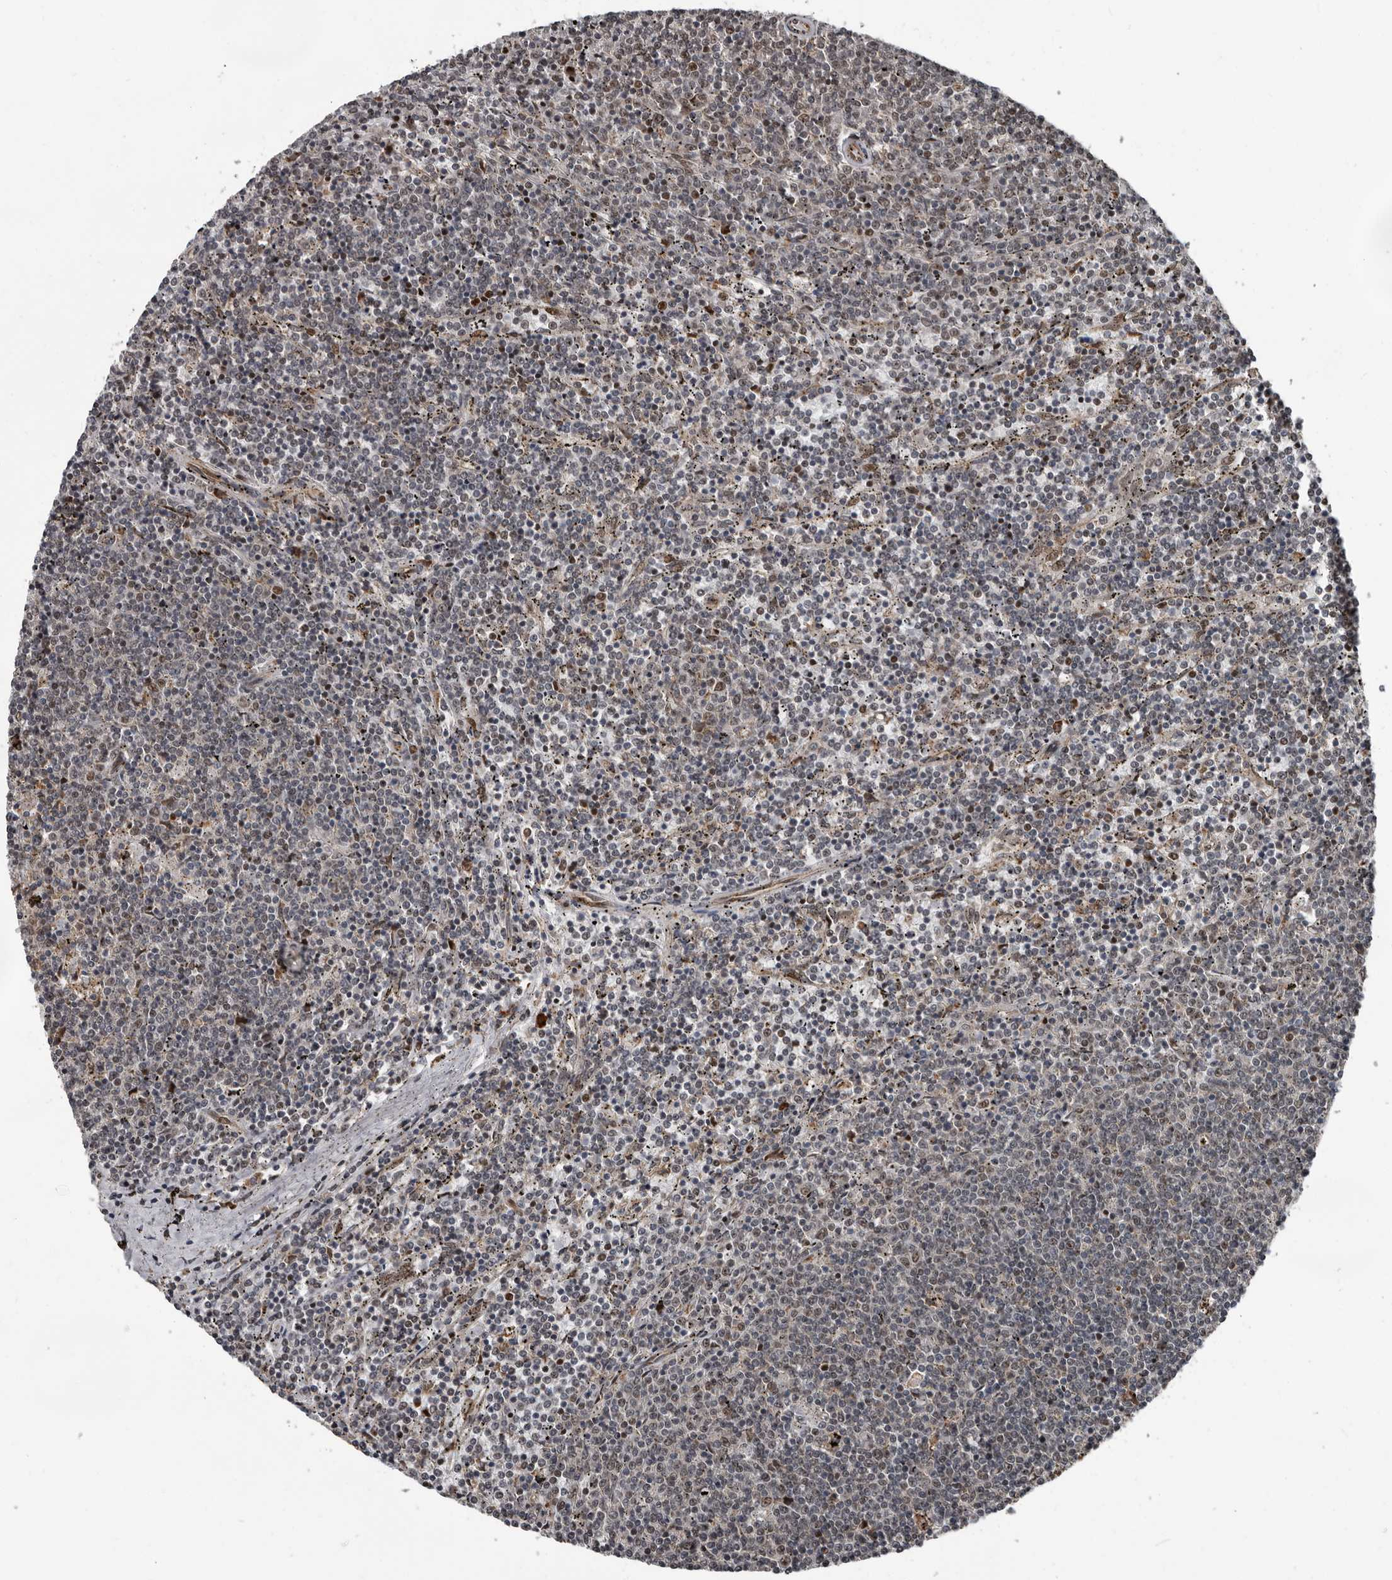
{"staining": {"intensity": "weak", "quantity": "25%-75%", "location": "nuclear"}, "tissue": "lymphoma", "cell_type": "Tumor cells", "image_type": "cancer", "snomed": [{"axis": "morphology", "description": "Malignant lymphoma, non-Hodgkin's type, Low grade"}, {"axis": "topography", "description": "Spleen"}], "caption": "DAB (3,3'-diaminobenzidine) immunohistochemical staining of human malignant lymphoma, non-Hodgkin's type (low-grade) demonstrates weak nuclear protein positivity in approximately 25%-75% of tumor cells.", "gene": "CHD1L", "patient": {"sex": "female", "age": 50}}